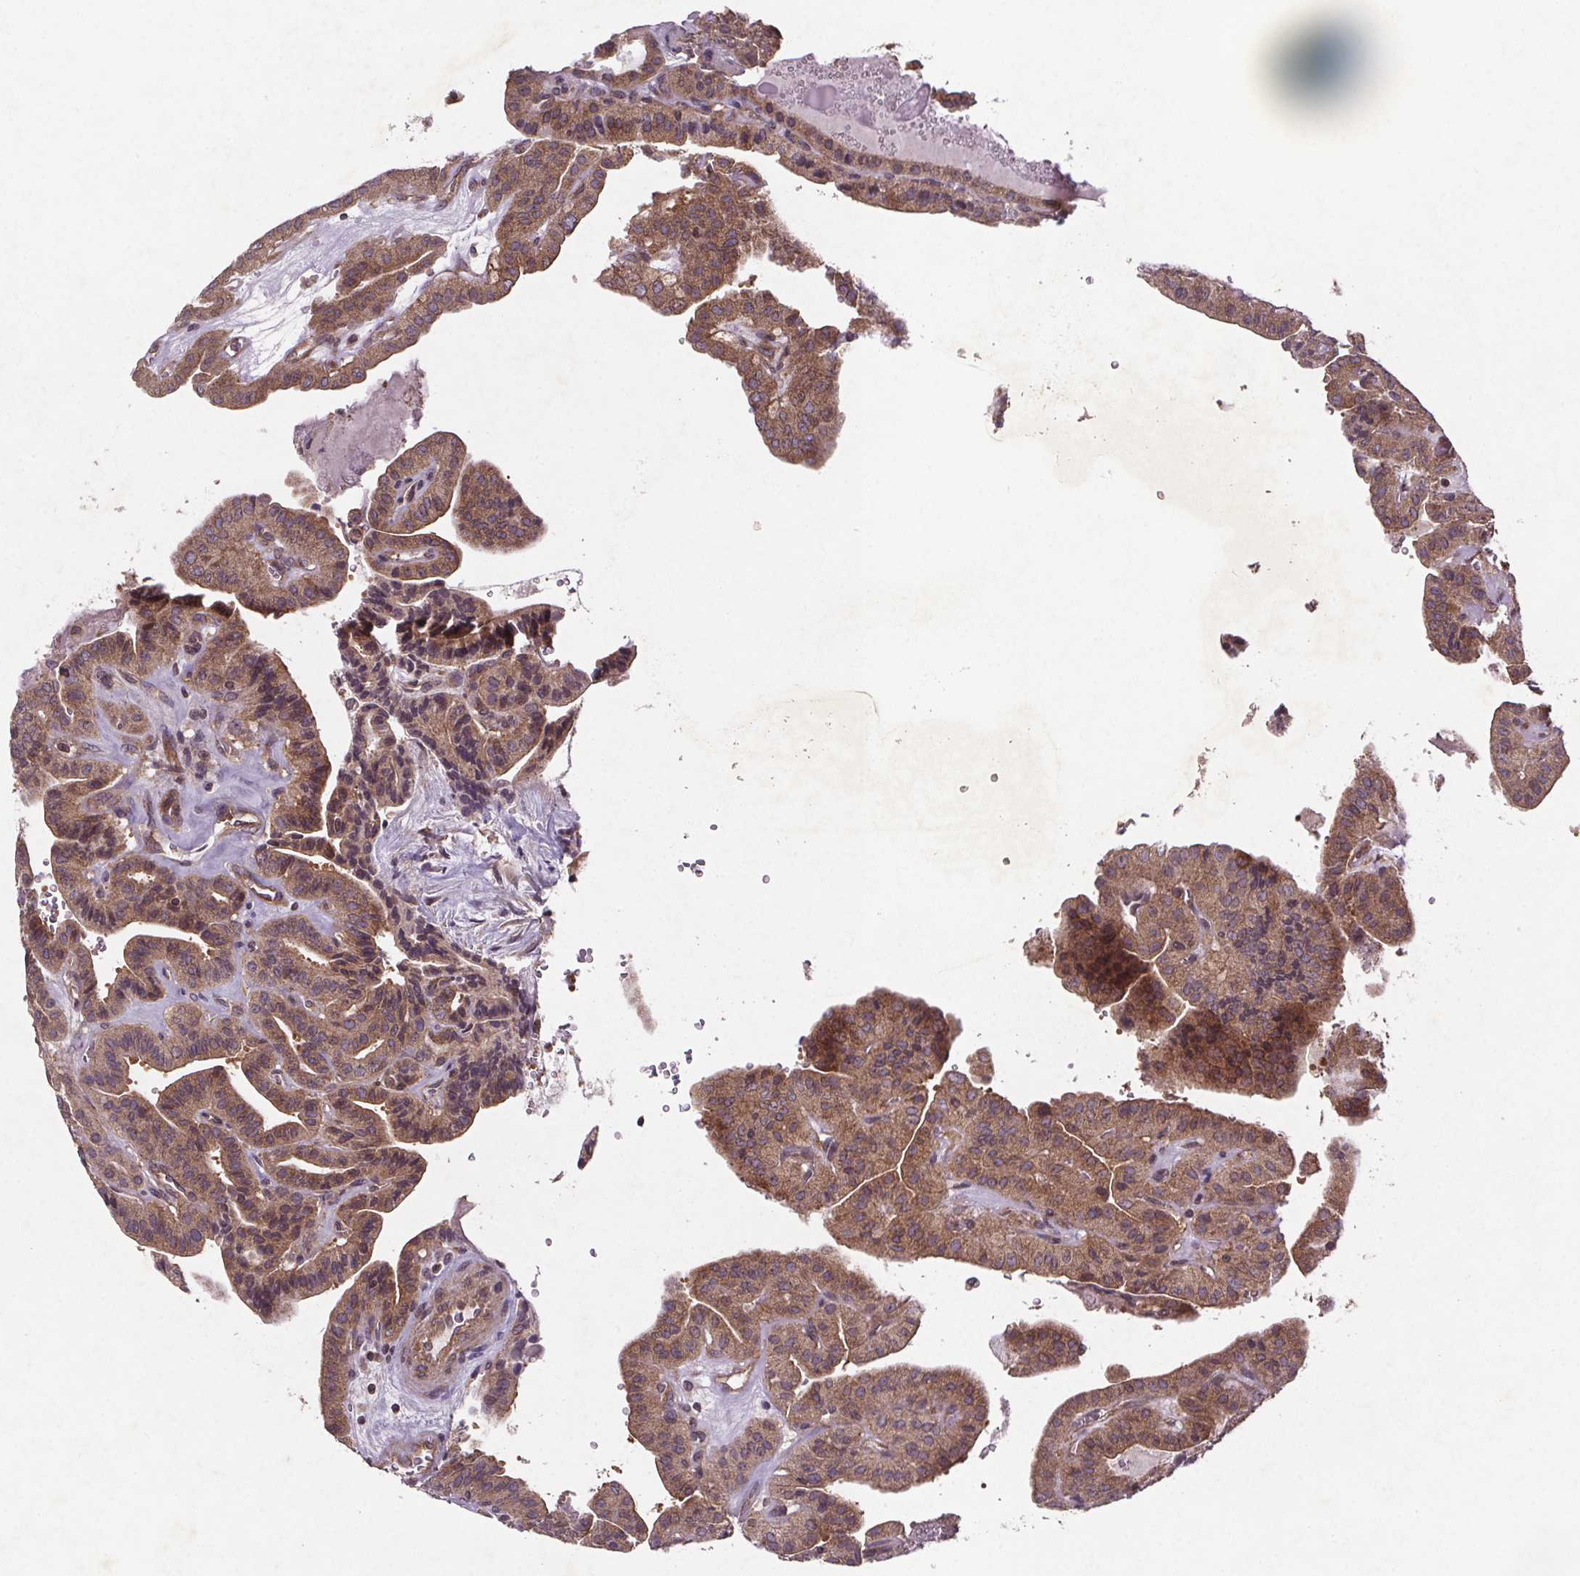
{"staining": {"intensity": "moderate", "quantity": "25%-75%", "location": "cytoplasmic/membranous"}, "tissue": "thyroid cancer", "cell_type": "Tumor cells", "image_type": "cancer", "snomed": [{"axis": "morphology", "description": "Papillary adenocarcinoma, NOS"}, {"axis": "topography", "description": "Thyroid gland"}], "caption": "Approximately 25%-75% of tumor cells in human thyroid cancer reveal moderate cytoplasmic/membranous protein positivity as visualized by brown immunohistochemical staining.", "gene": "STRN3", "patient": {"sex": "male", "age": 52}}